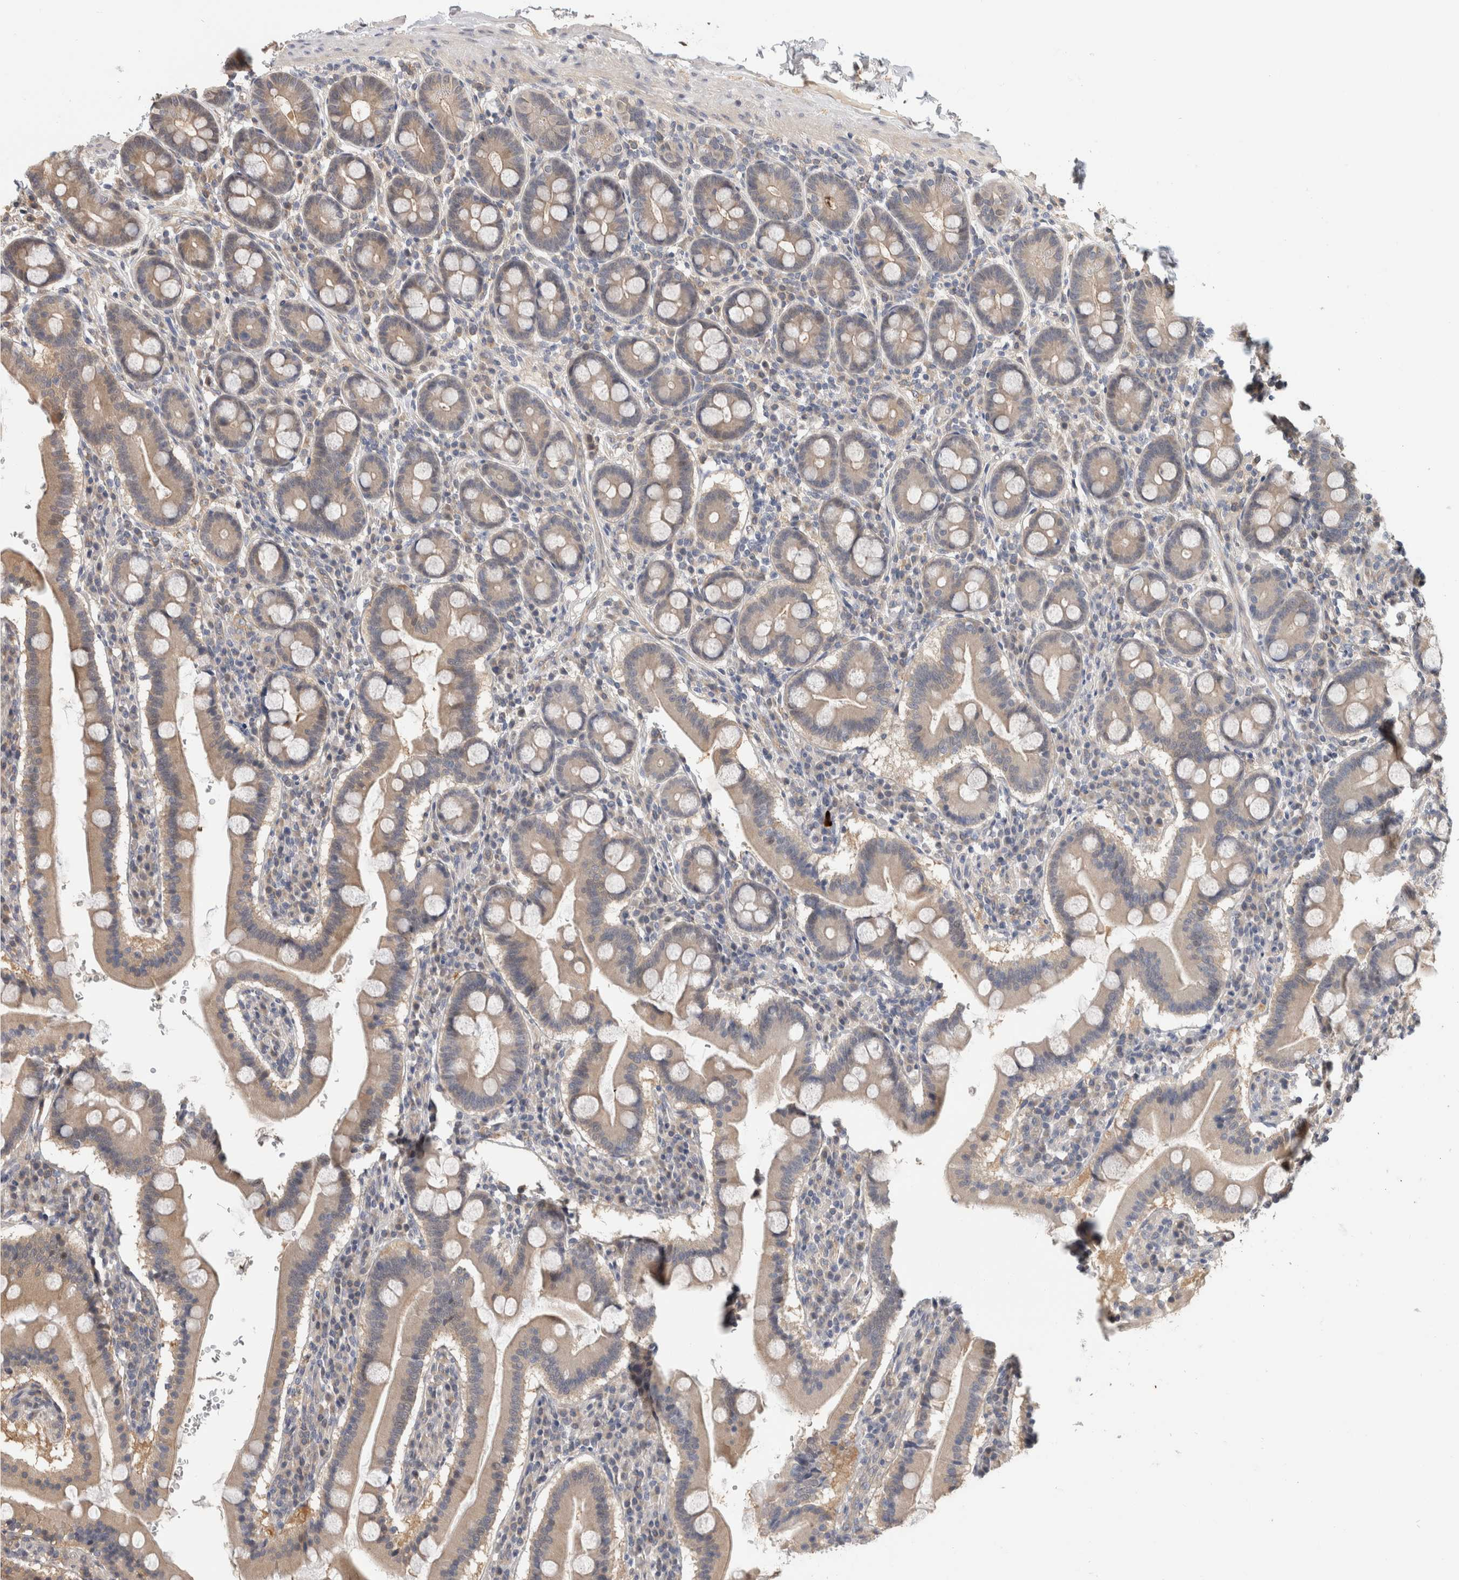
{"staining": {"intensity": "moderate", "quantity": "25%-75%", "location": "cytoplasmic/membranous"}, "tissue": "duodenum", "cell_type": "Glandular cells", "image_type": "normal", "snomed": [{"axis": "morphology", "description": "Normal tissue, NOS"}, {"axis": "morphology", "description": "Adenocarcinoma, NOS"}, {"axis": "topography", "description": "Pancreas"}, {"axis": "topography", "description": "Duodenum"}], "caption": "Immunohistochemistry of benign human duodenum demonstrates medium levels of moderate cytoplasmic/membranous staining in approximately 25%-75% of glandular cells.", "gene": "PGM1", "patient": {"sex": "male", "age": 50}}